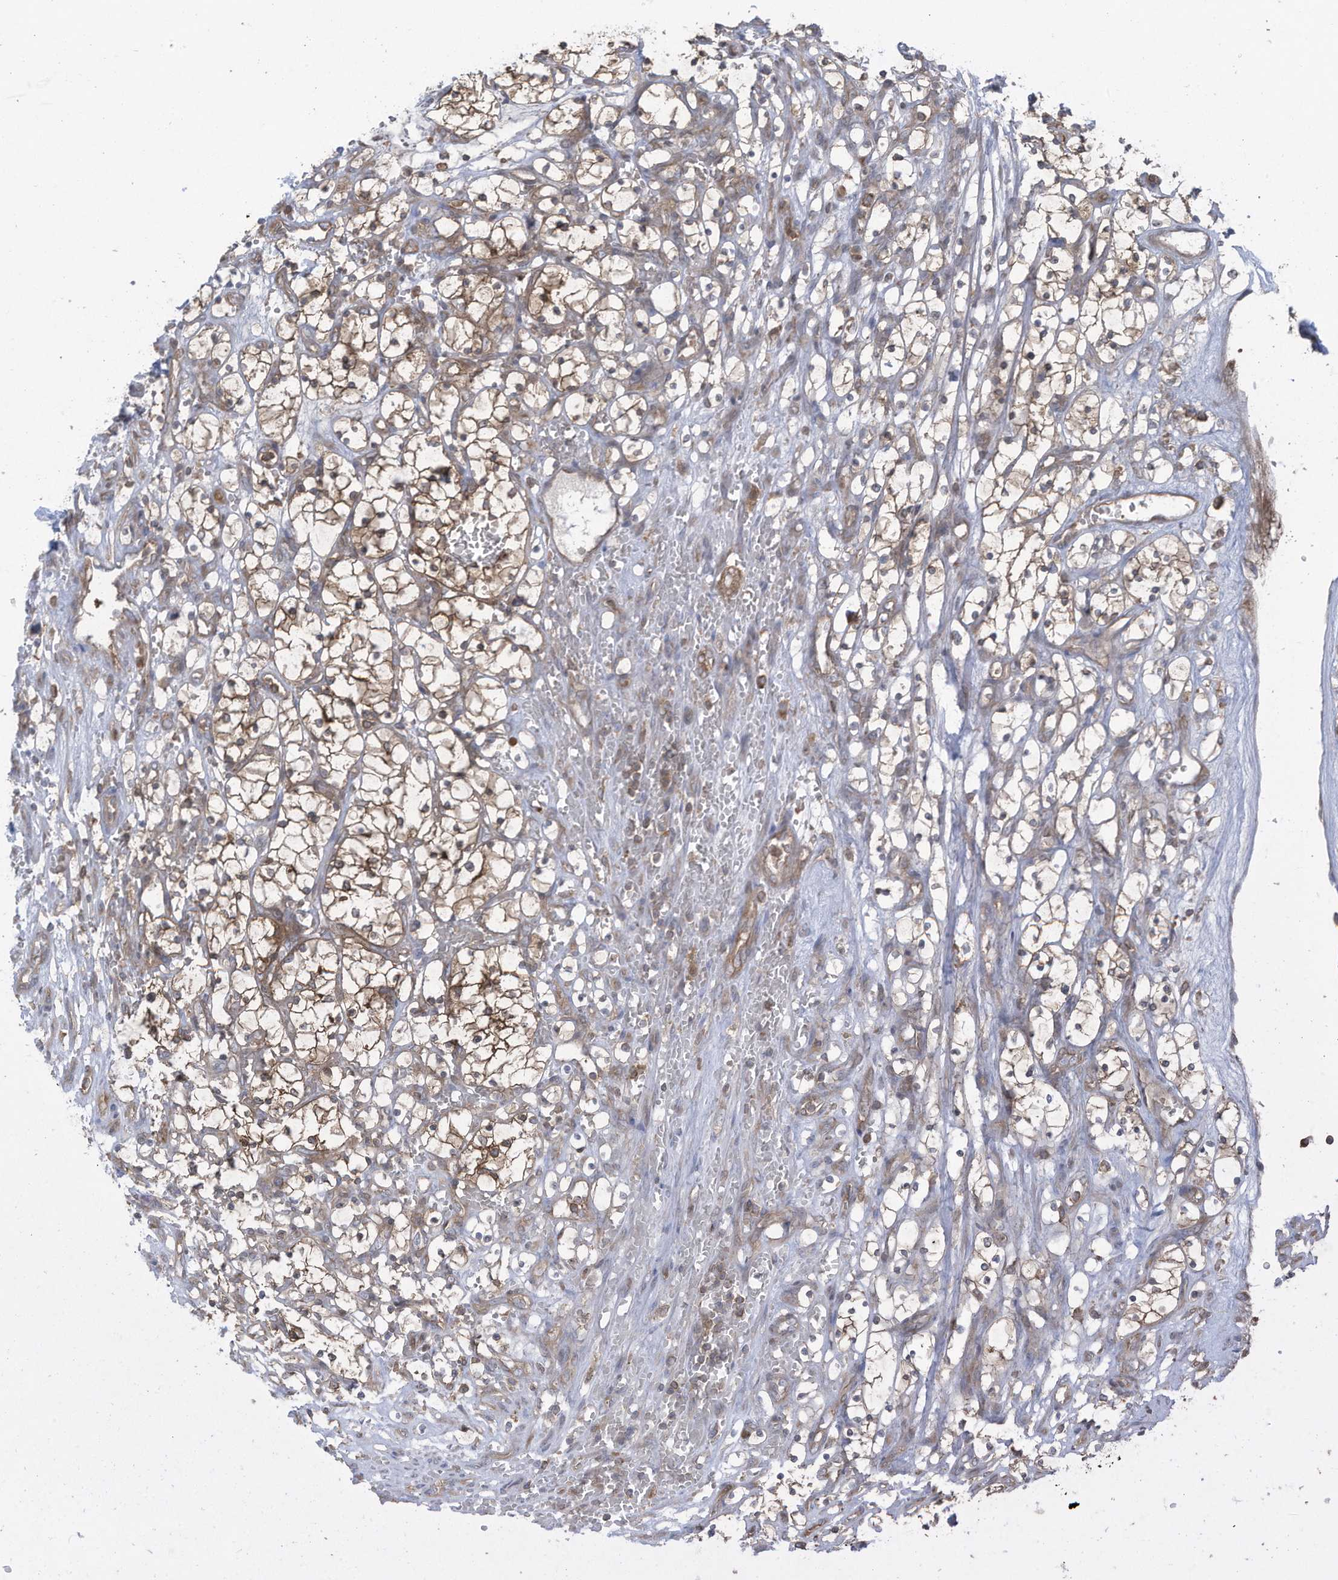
{"staining": {"intensity": "weak", "quantity": "25%-75%", "location": "cytoplasmic/membranous"}, "tissue": "renal cancer", "cell_type": "Tumor cells", "image_type": "cancer", "snomed": [{"axis": "morphology", "description": "Adenocarcinoma, NOS"}, {"axis": "topography", "description": "Kidney"}], "caption": "Immunohistochemical staining of renal adenocarcinoma exhibits weak cytoplasmic/membranous protein expression in about 25%-75% of tumor cells. (DAB IHC with brightfield microscopy, high magnification).", "gene": "OLA1", "patient": {"sex": "female", "age": 69}}